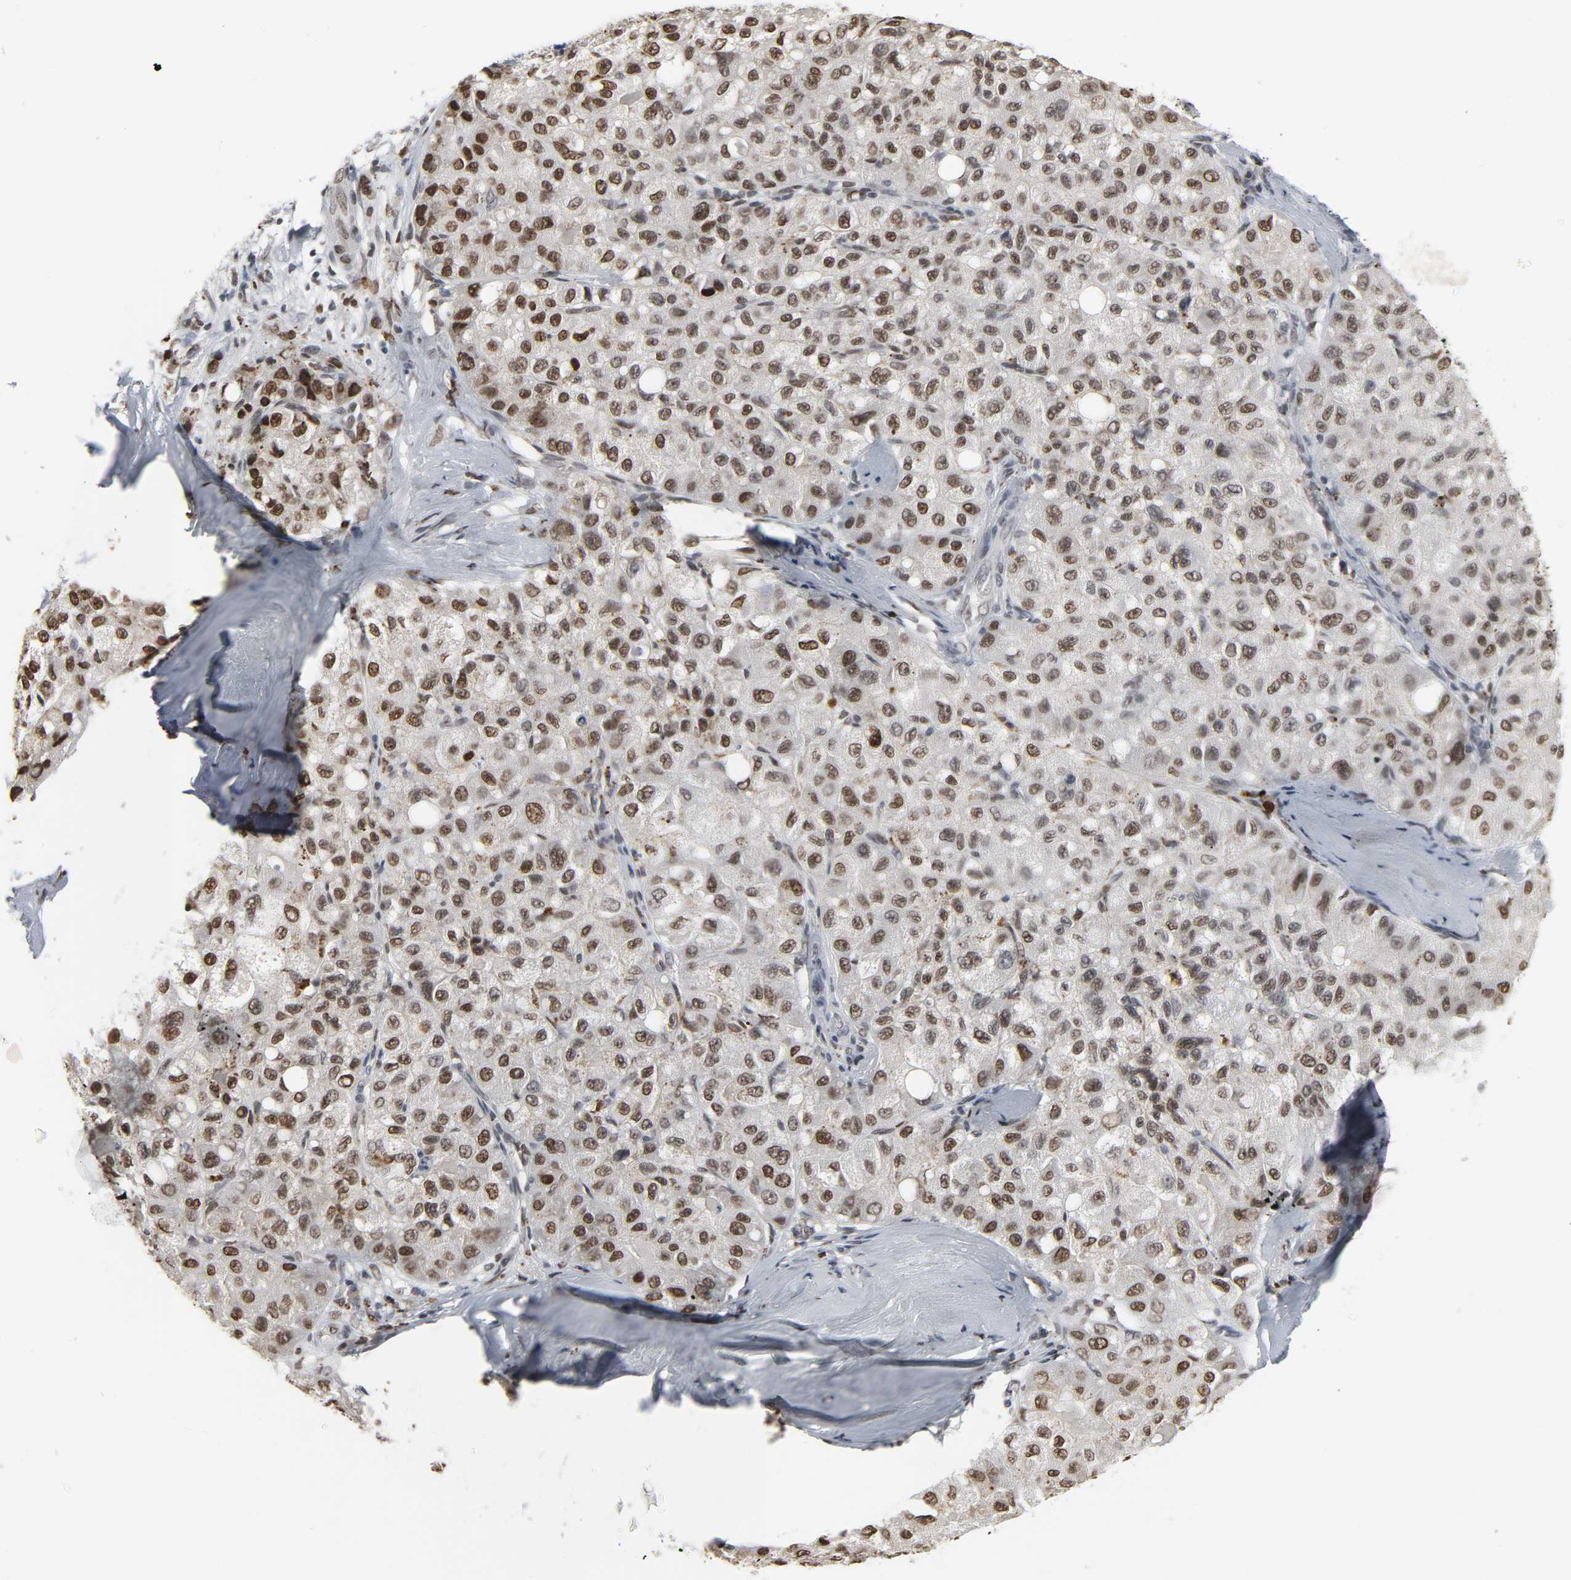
{"staining": {"intensity": "moderate", "quantity": ">75%", "location": "nuclear"}, "tissue": "liver cancer", "cell_type": "Tumor cells", "image_type": "cancer", "snomed": [{"axis": "morphology", "description": "Carcinoma, Hepatocellular, NOS"}, {"axis": "topography", "description": "Liver"}], "caption": "Liver cancer stained with DAB (3,3'-diaminobenzidine) immunohistochemistry displays medium levels of moderate nuclear positivity in about >75% of tumor cells.", "gene": "DAZAP1", "patient": {"sex": "male", "age": 80}}